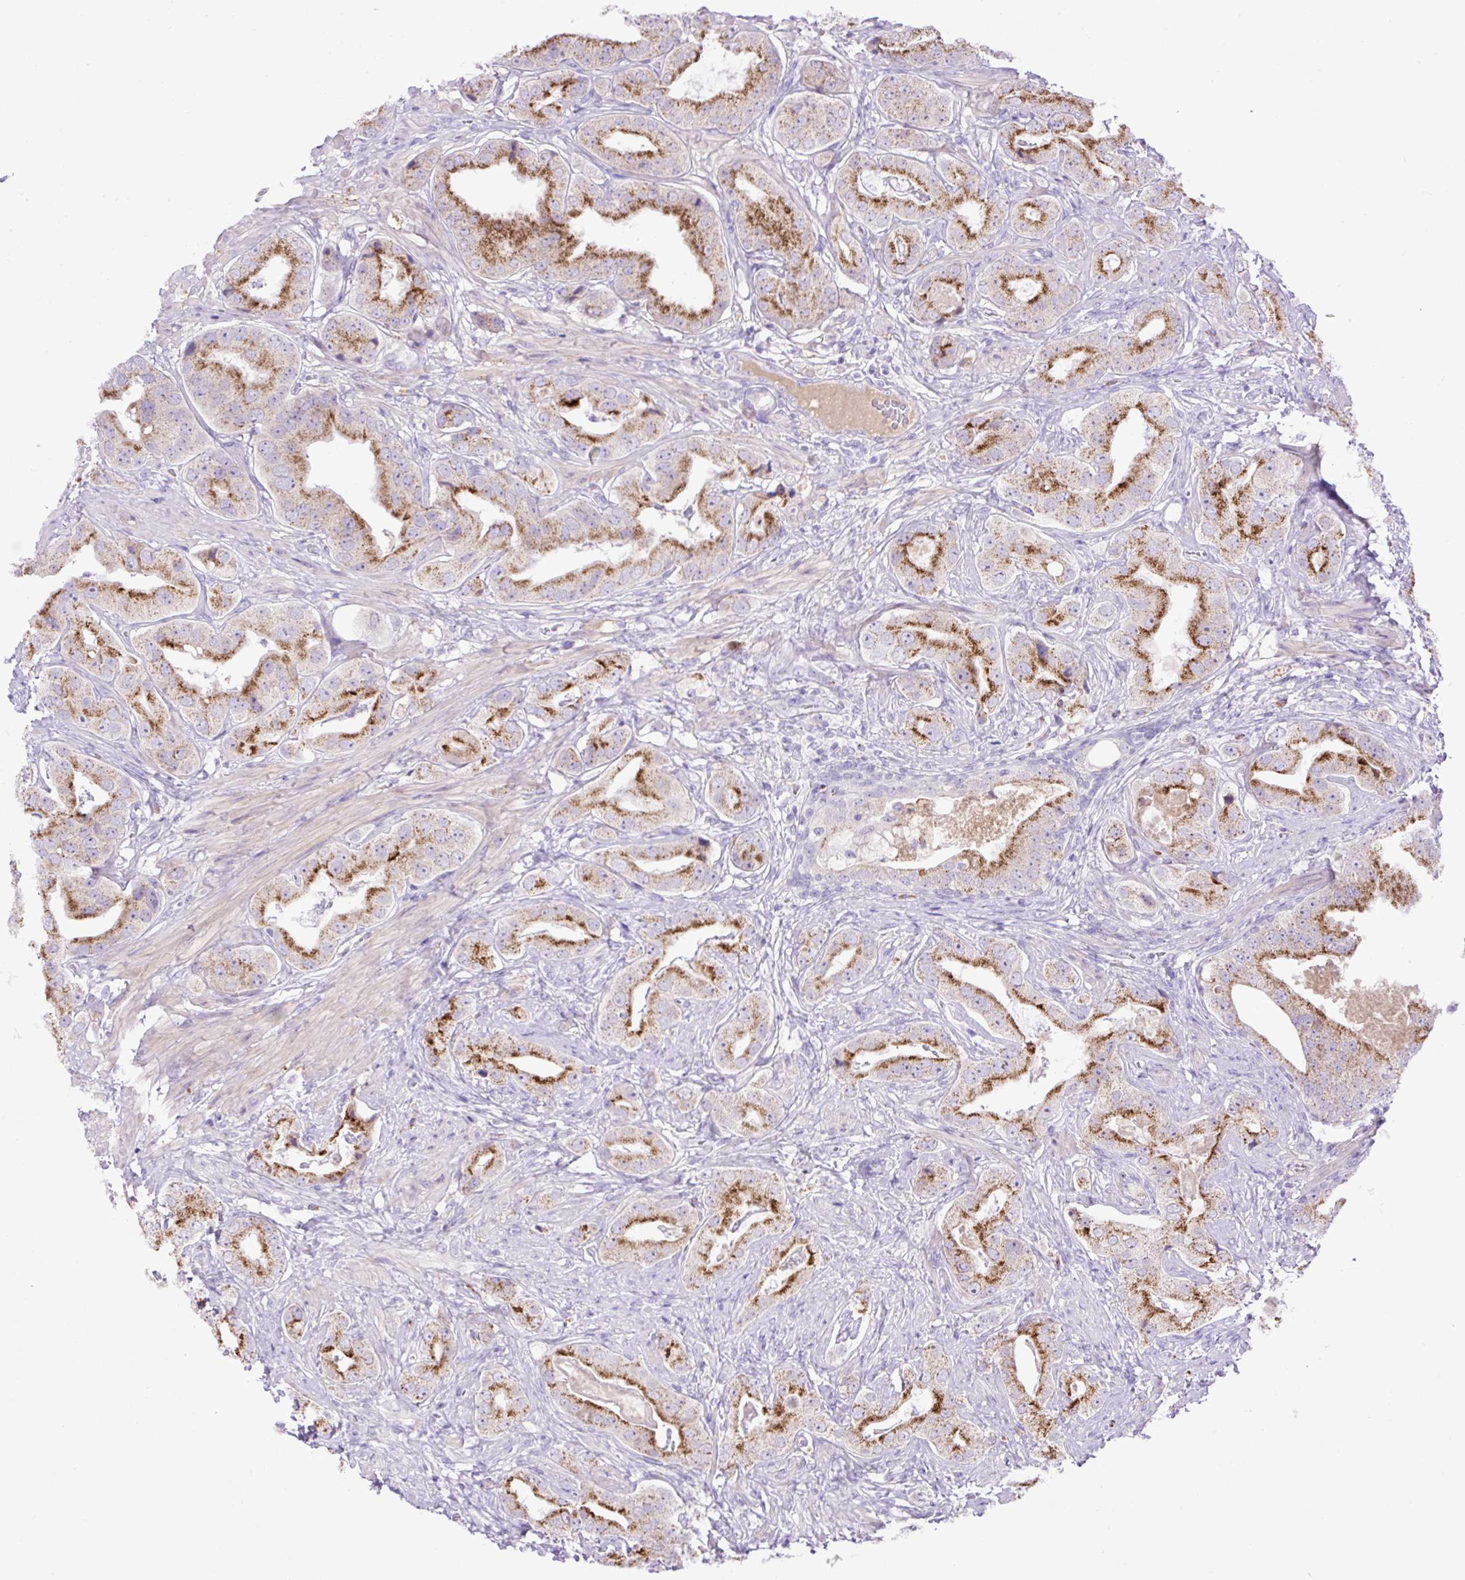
{"staining": {"intensity": "moderate", "quantity": "25%-75%", "location": "cytoplasmic/membranous"}, "tissue": "prostate cancer", "cell_type": "Tumor cells", "image_type": "cancer", "snomed": [{"axis": "morphology", "description": "Adenocarcinoma, High grade"}, {"axis": "topography", "description": "Prostate"}], "caption": "A brown stain labels moderate cytoplasmic/membranous staining of a protein in human prostate cancer (high-grade adenocarcinoma) tumor cells.", "gene": "SPTBN5", "patient": {"sex": "male", "age": 63}}